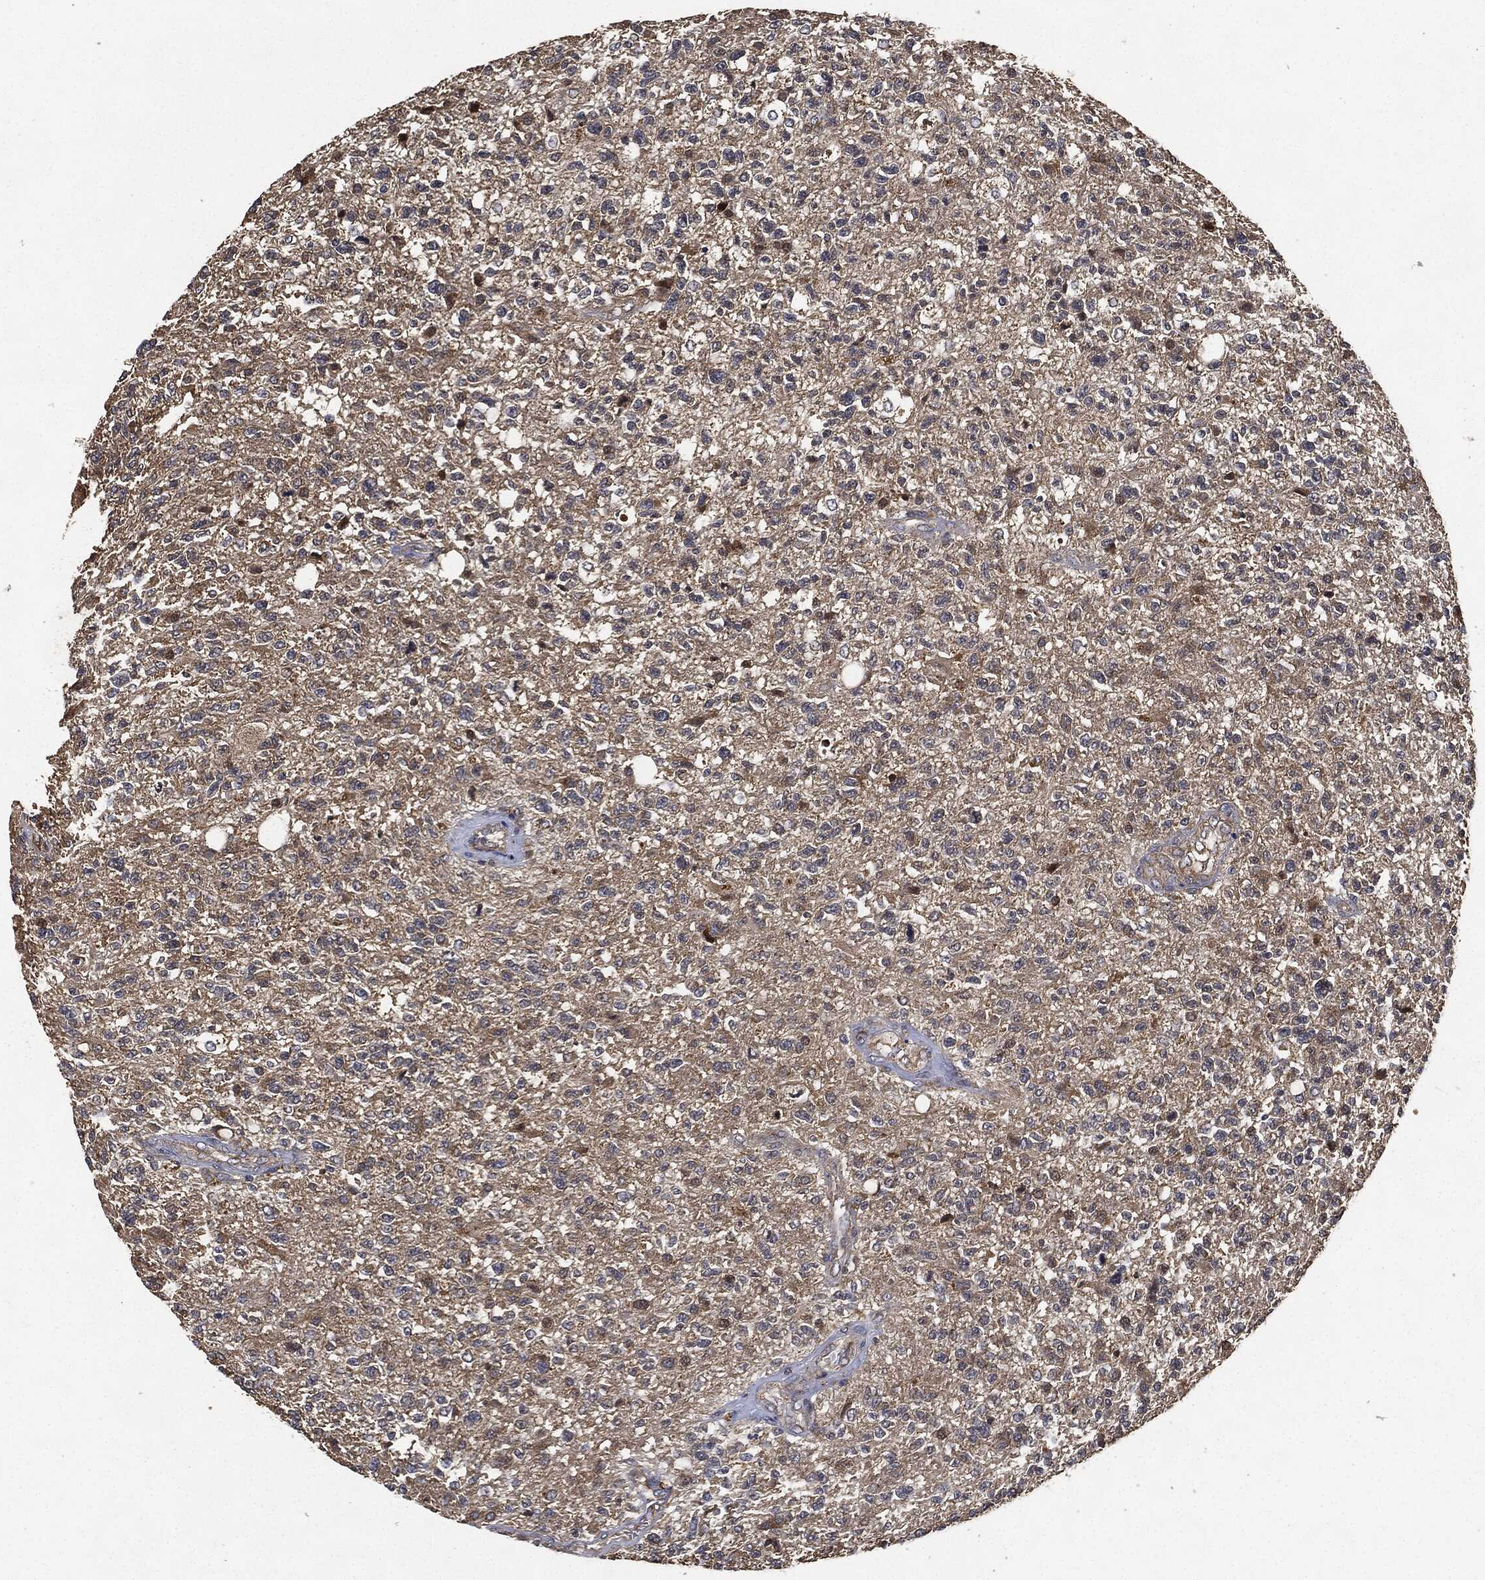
{"staining": {"intensity": "weak", "quantity": "<25%", "location": "cytoplasmic/membranous"}, "tissue": "glioma", "cell_type": "Tumor cells", "image_type": "cancer", "snomed": [{"axis": "morphology", "description": "Glioma, malignant, High grade"}, {"axis": "topography", "description": "Brain"}], "caption": "Micrograph shows no significant protein staining in tumor cells of glioma.", "gene": "MLST8", "patient": {"sex": "male", "age": 56}}